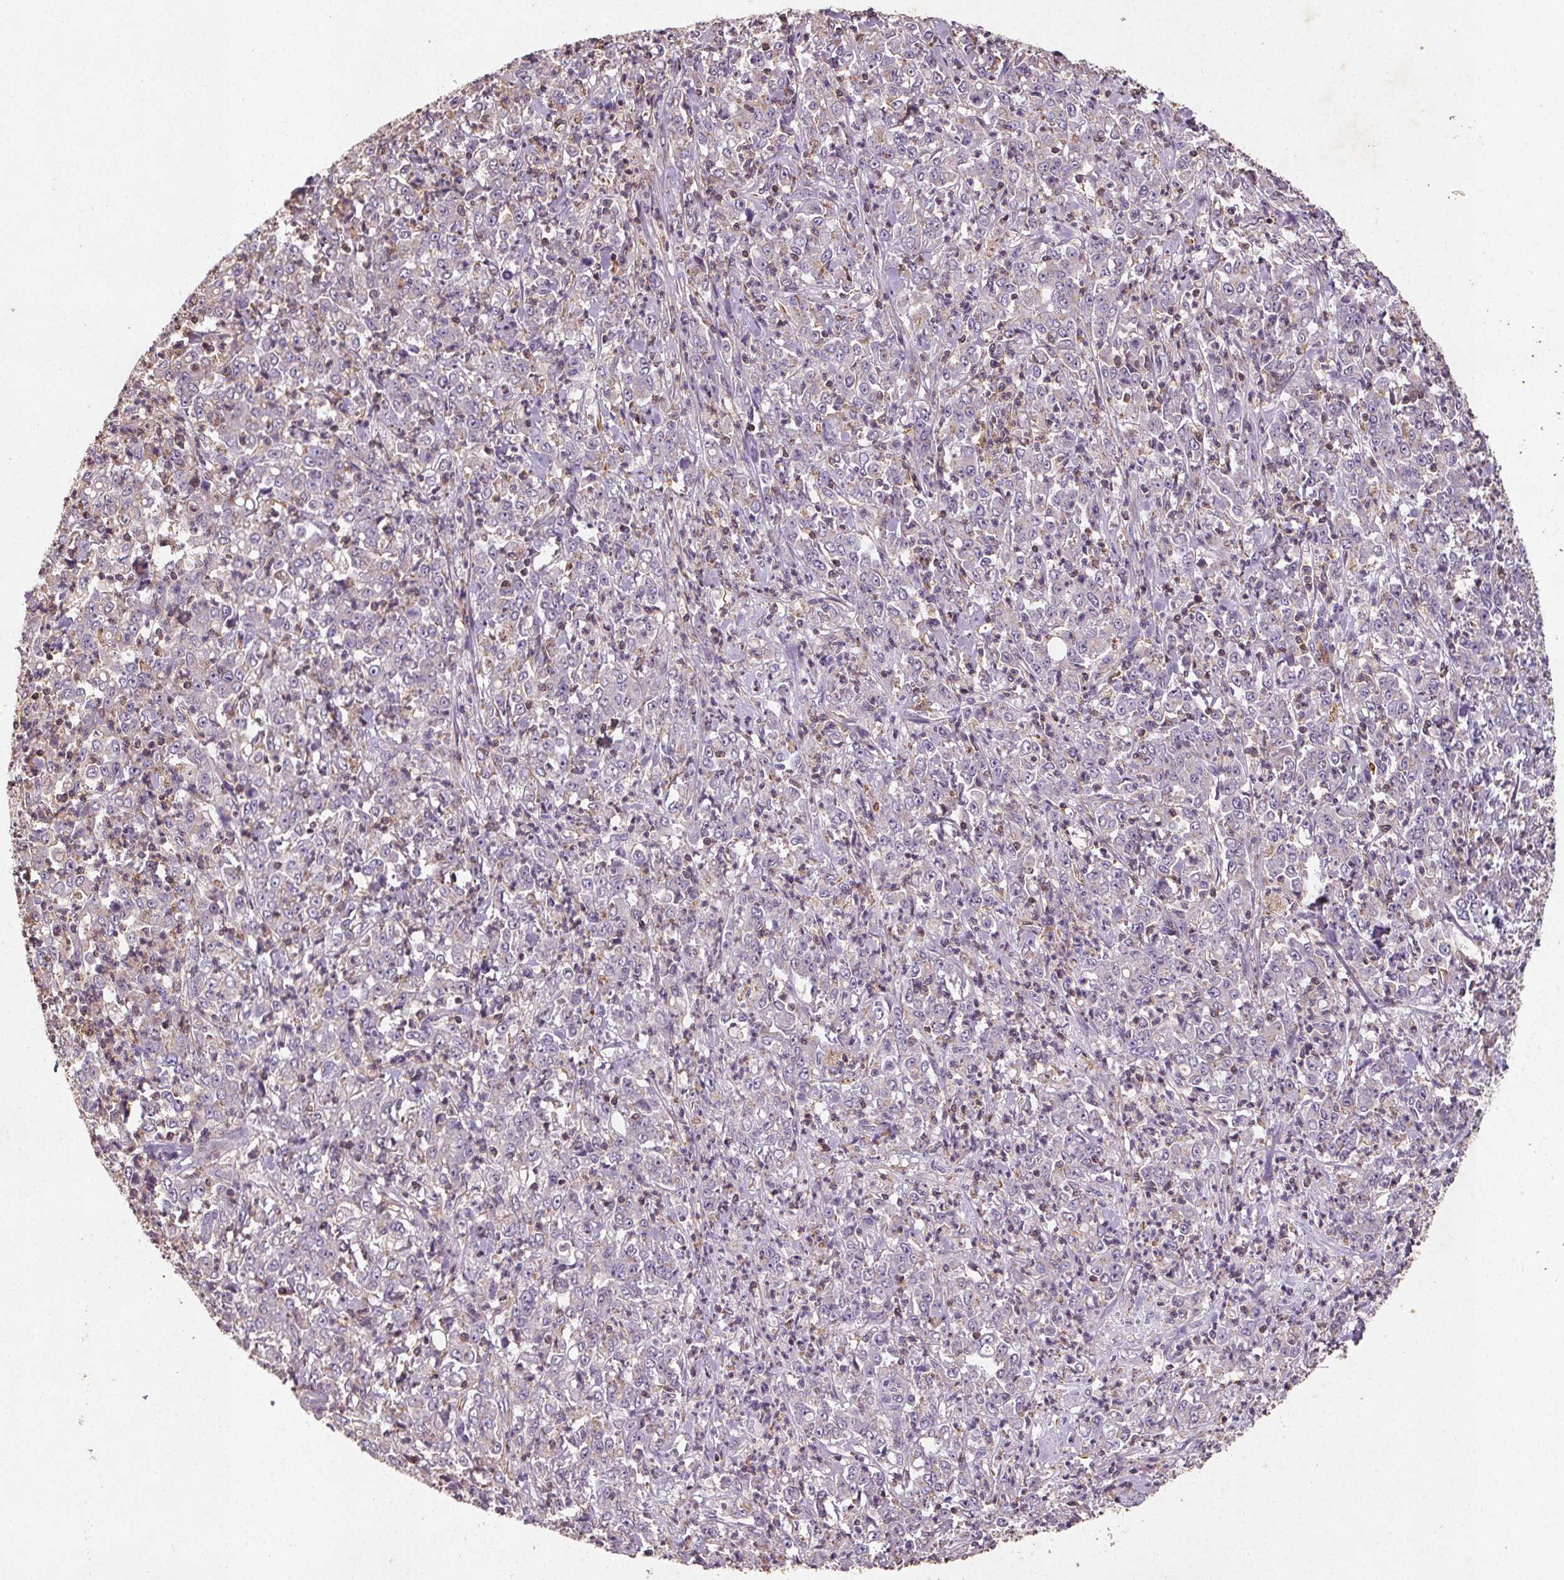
{"staining": {"intensity": "negative", "quantity": "none", "location": "none"}, "tissue": "stomach cancer", "cell_type": "Tumor cells", "image_type": "cancer", "snomed": [{"axis": "morphology", "description": "Adenocarcinoma, NOS"}, {"axis": "topography", "description": "Stomach, lower"}], "caption": "DAB (3,3'-diaminobenzidine) immunohistochemical staining of stomach adenocarcinoma displays no significant positivity in tumor cells.", "gene": "C19orf84", "patient": {"sex": "female", "age": 71}}